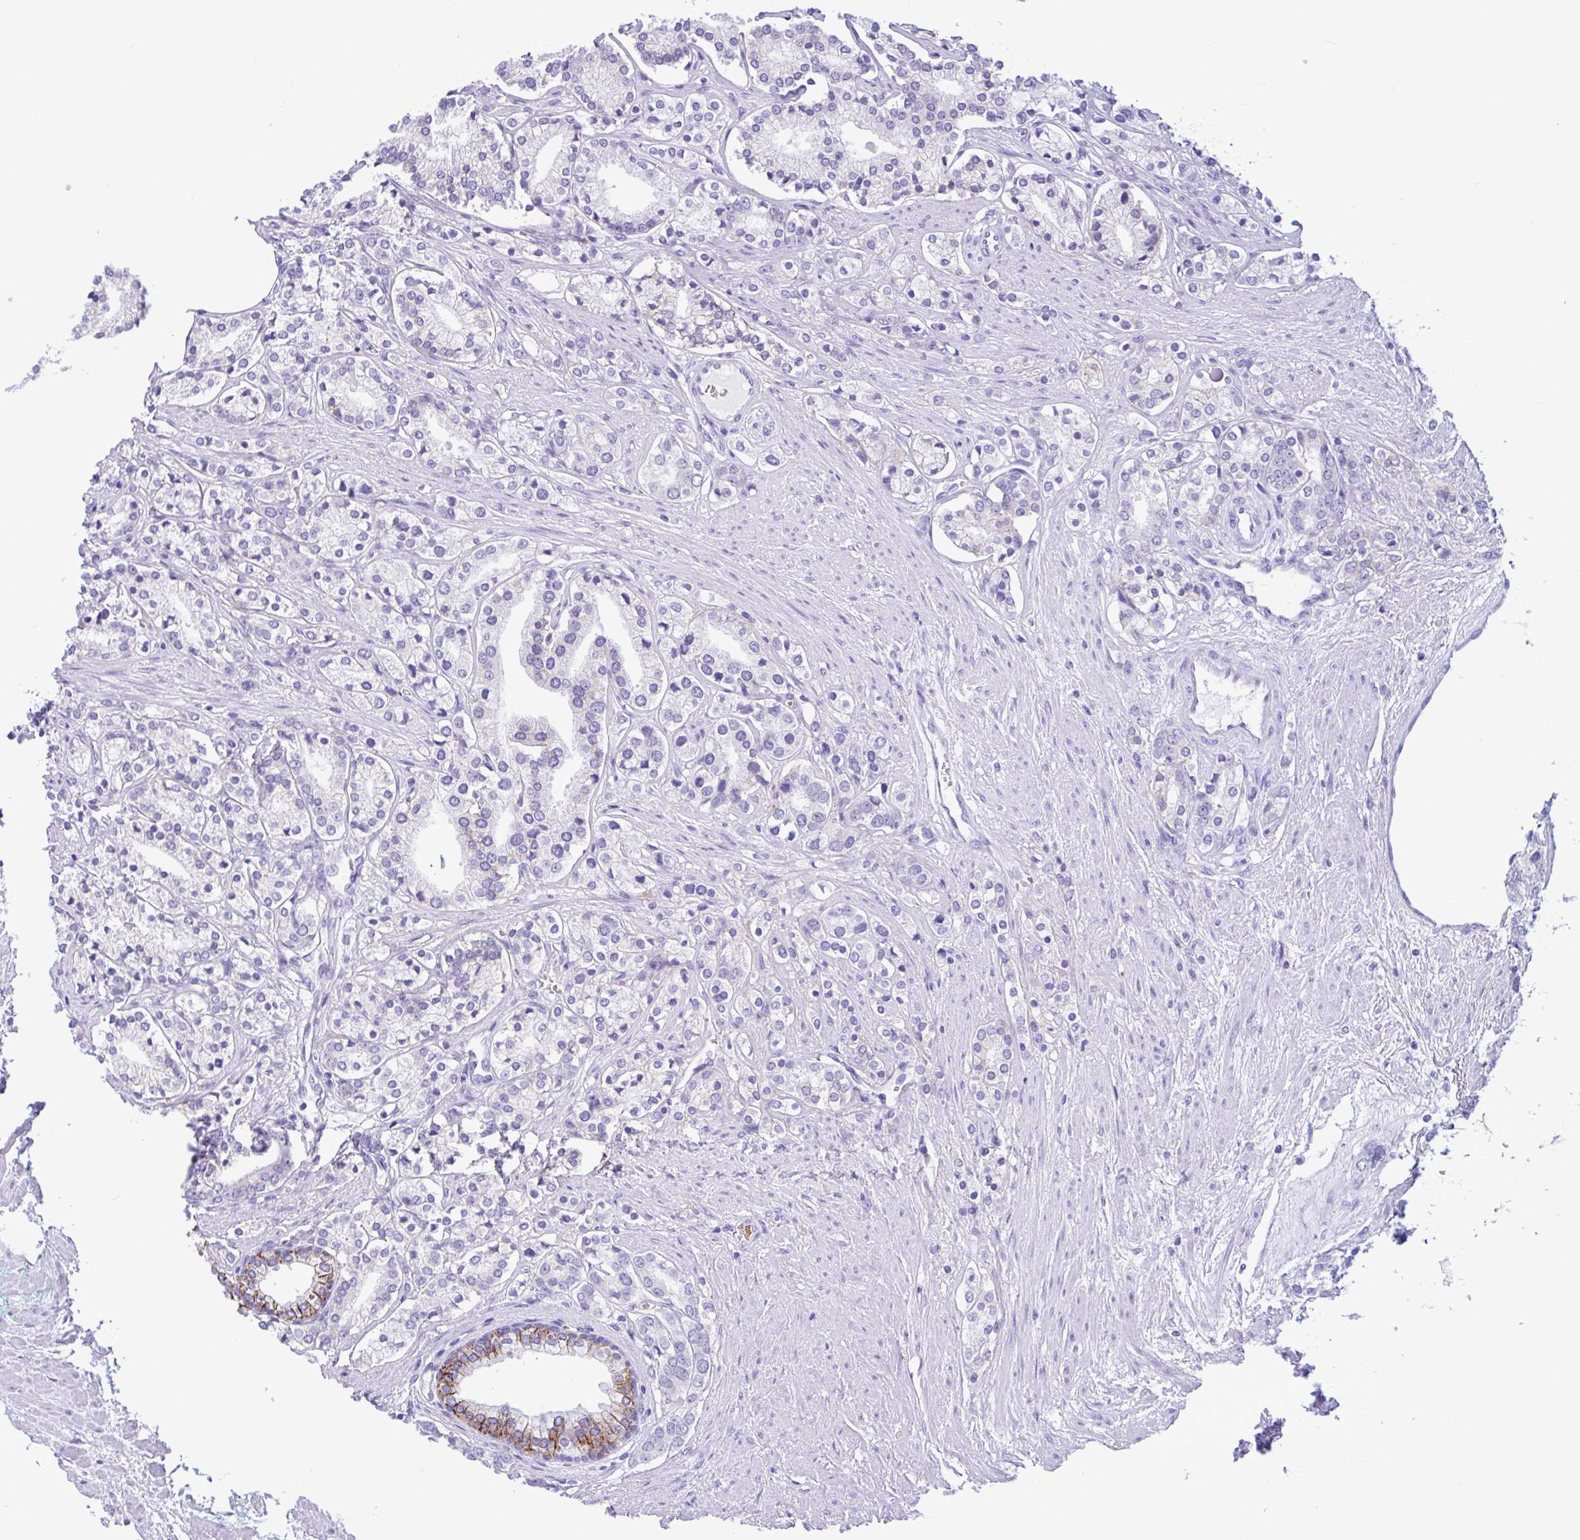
{"staining": {"intensity": "negative", "quantity": "none", "location": "none"}, "tissue": "prostate cancer", "cell_type": "Tumor cells", "image_type": "cancer", "snomed": [{"axis": "morphology", "description": "Adenocarcinoma, High grade"}, {"axis": "topography", "description": "Prostate"}], "caption": "IHC of prostate cancer (adenocarcinoma (high-grade)) shows no staining in tumor cells.", "gene": "TMEM79", "patient": {"sex": "male", "age": 58}}